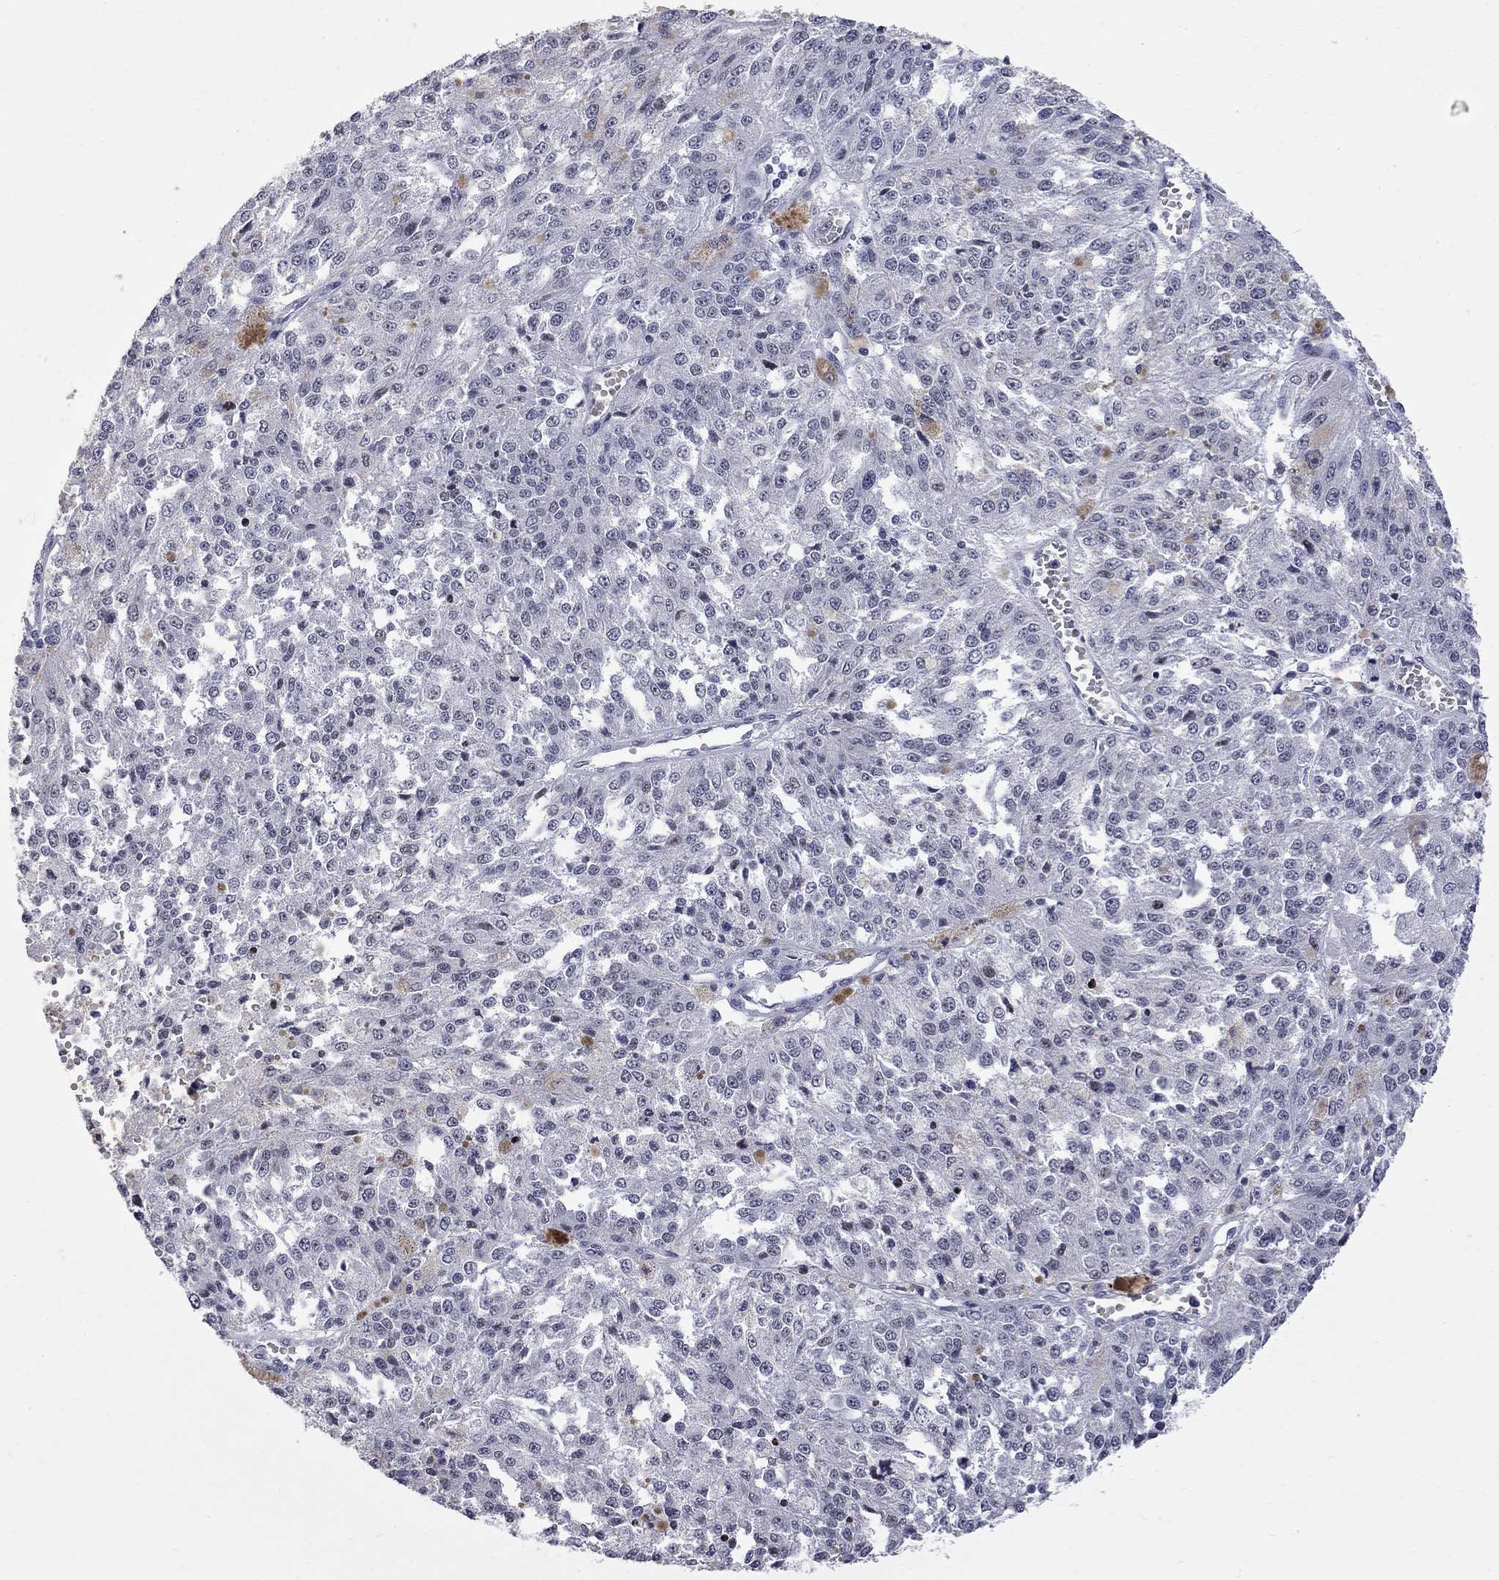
{"staining": {"intensity": "negative", "quantity": "none", "location": "none"}, "tissue": "melanoma", "cell_type": "Tumor cells", "image_type": "cancer", "snomed": [{"axis": "morphology", "description": "Malignant melanoma, Metastatic site"}, {"axis": "topography", "description": "Lymph node"}], "caption": "Tumor cells are negative for brown protein staining in malignant melanoma (metastatic site).", "gene": "ZBTB47", "patient": {"sex": "female", "age": 64}}